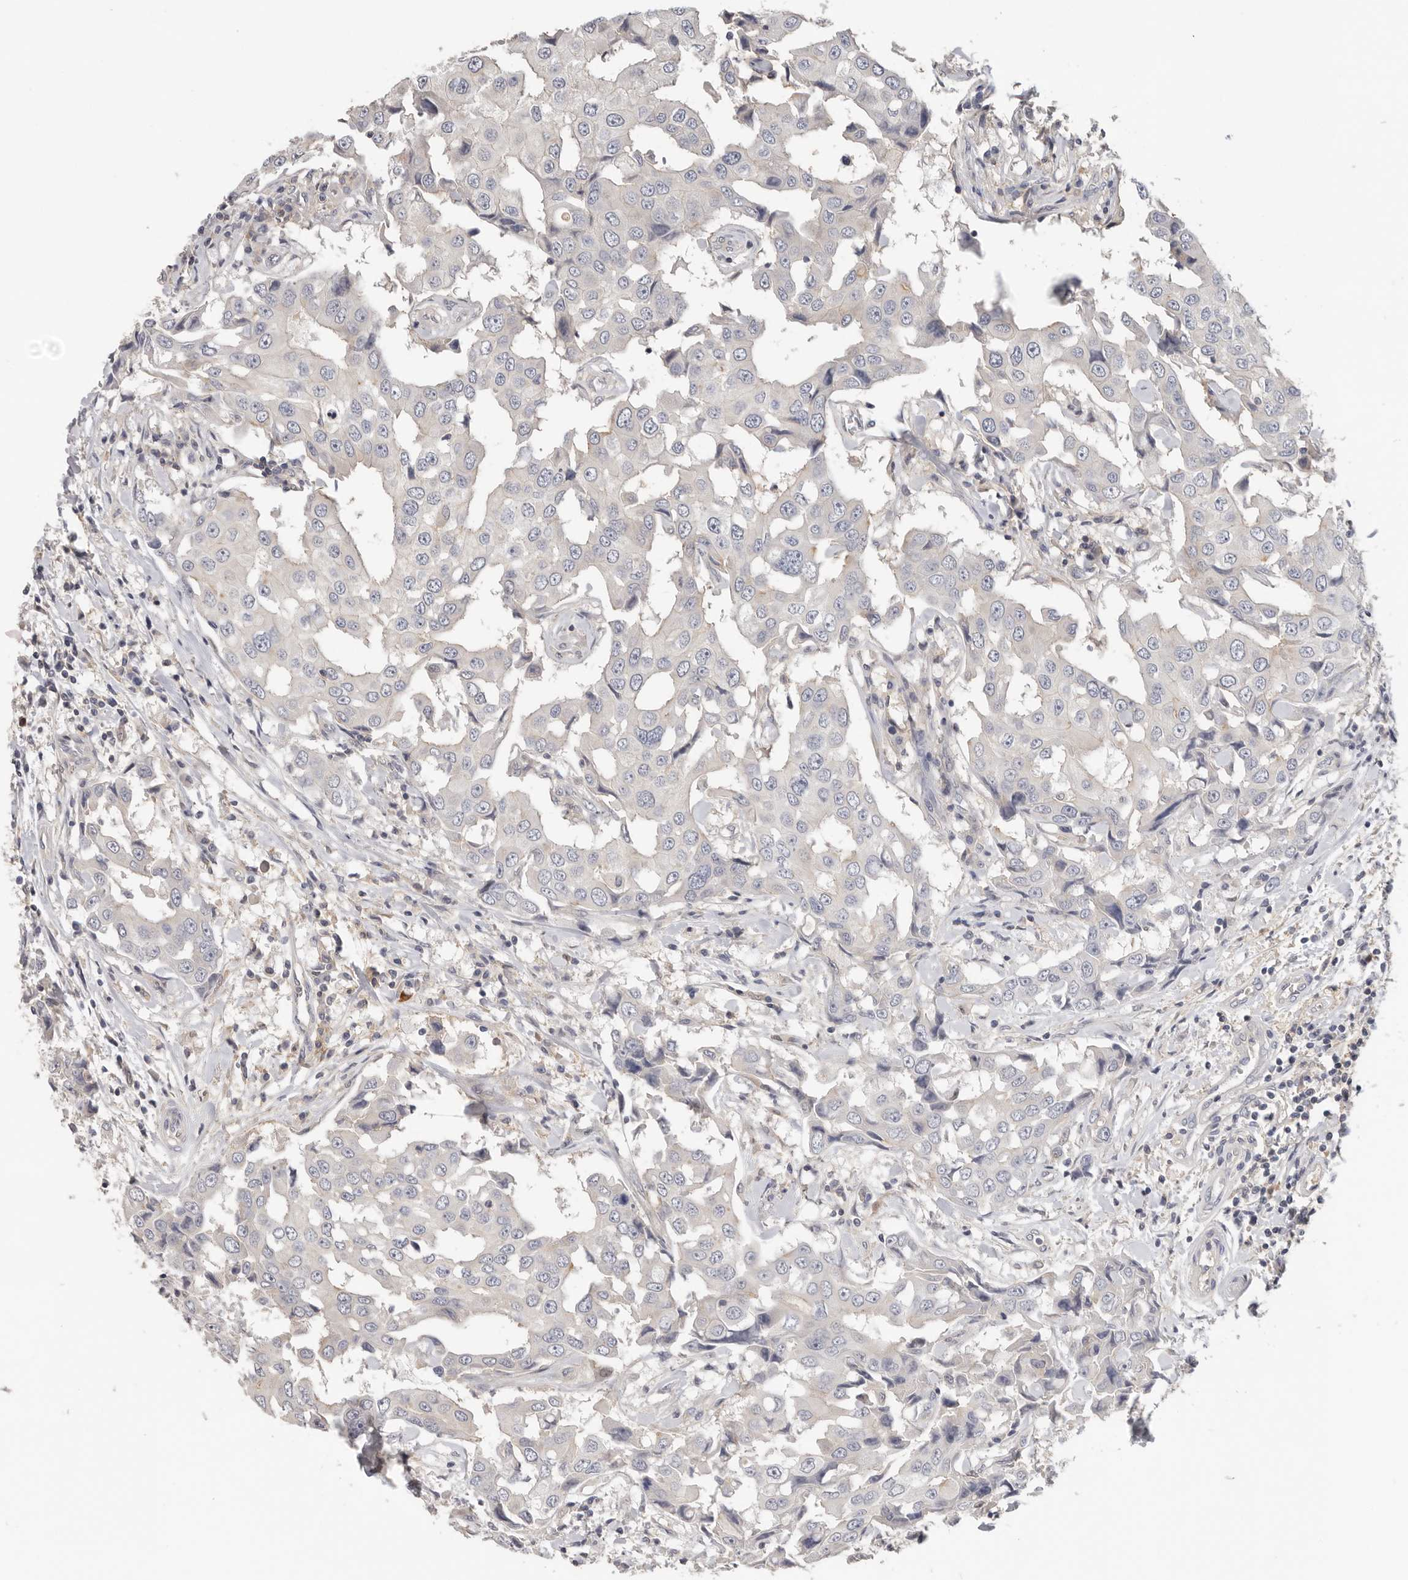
{"staining": {"intensity": "negative", "quantity": "none", "location": "none"}, "tissue": "breast cancer", "cell_type": "Tumor cells", "image_type": "cancer", "snomed": [{"axis": "morphology", "description": "Duct carcinoma"}, {"axis": "topography", "description": "Breast"}], "caption": "This is an IHC photomicrograph of human invasive ductal carcinoma (breast). There is no positivity in tumor cells.", "gene": "WDTC1", "patient": {"sex": "female", "age": 27}}